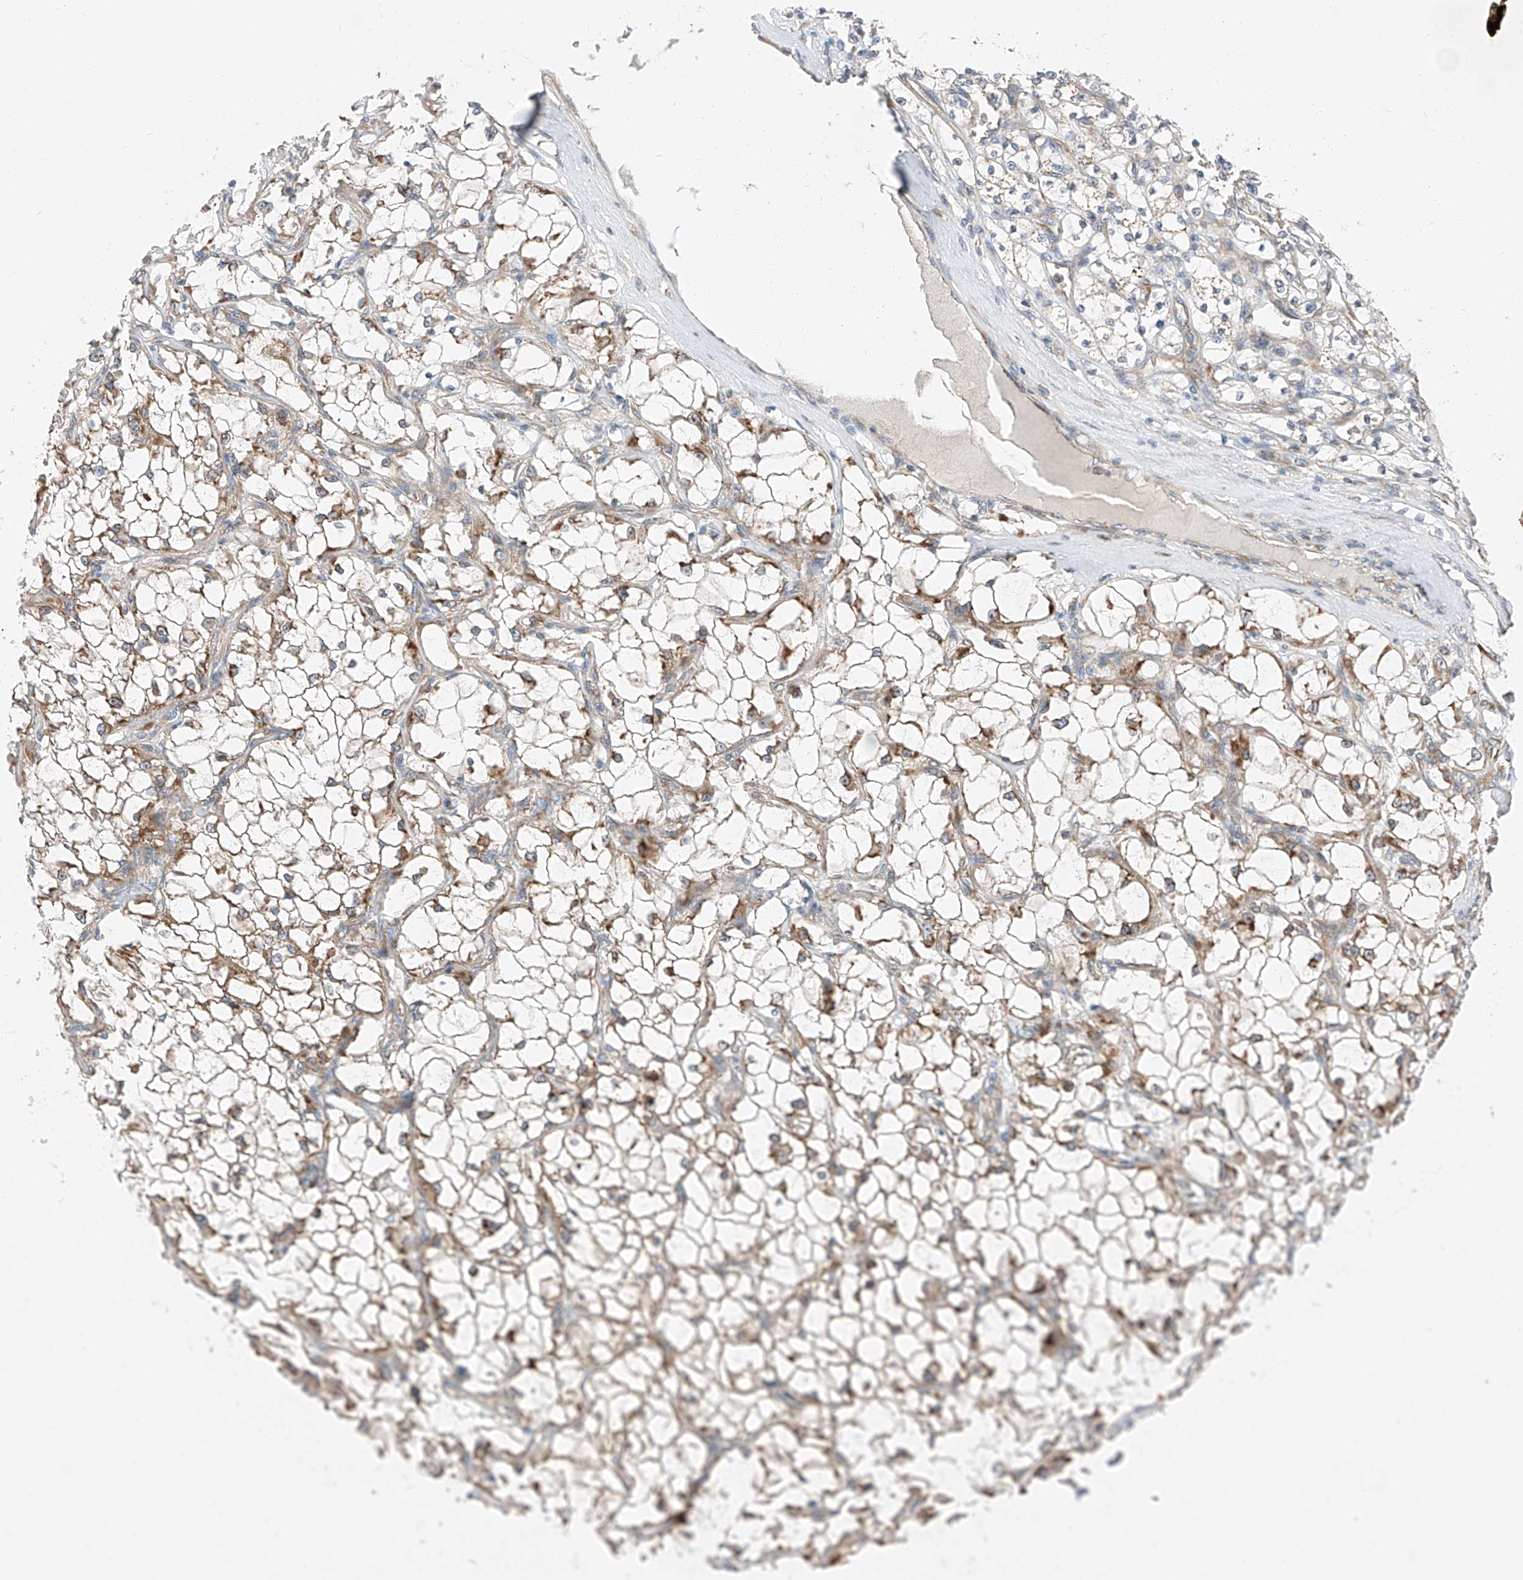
{"staining": {"intensity": "moderate", "quantity": "<25%", "location": "cytoplasmic/membranous"}, "tissue": "renal cancer", "cell_type": "Tumor cells", "image_type": "cancer", "snomed": [{"axis": "morphology", "description": "Adenocarcinoma, NOS"}, {"axis": "topography", "description": "Kidney"}], "caption": "Tumor cells display moderate cytoplasmic/membranous staining in about <25% of cells in adenocarcinoma (renal).", "gene": "ZC3H15", "patient": {"sex": "female", "age": 69}}